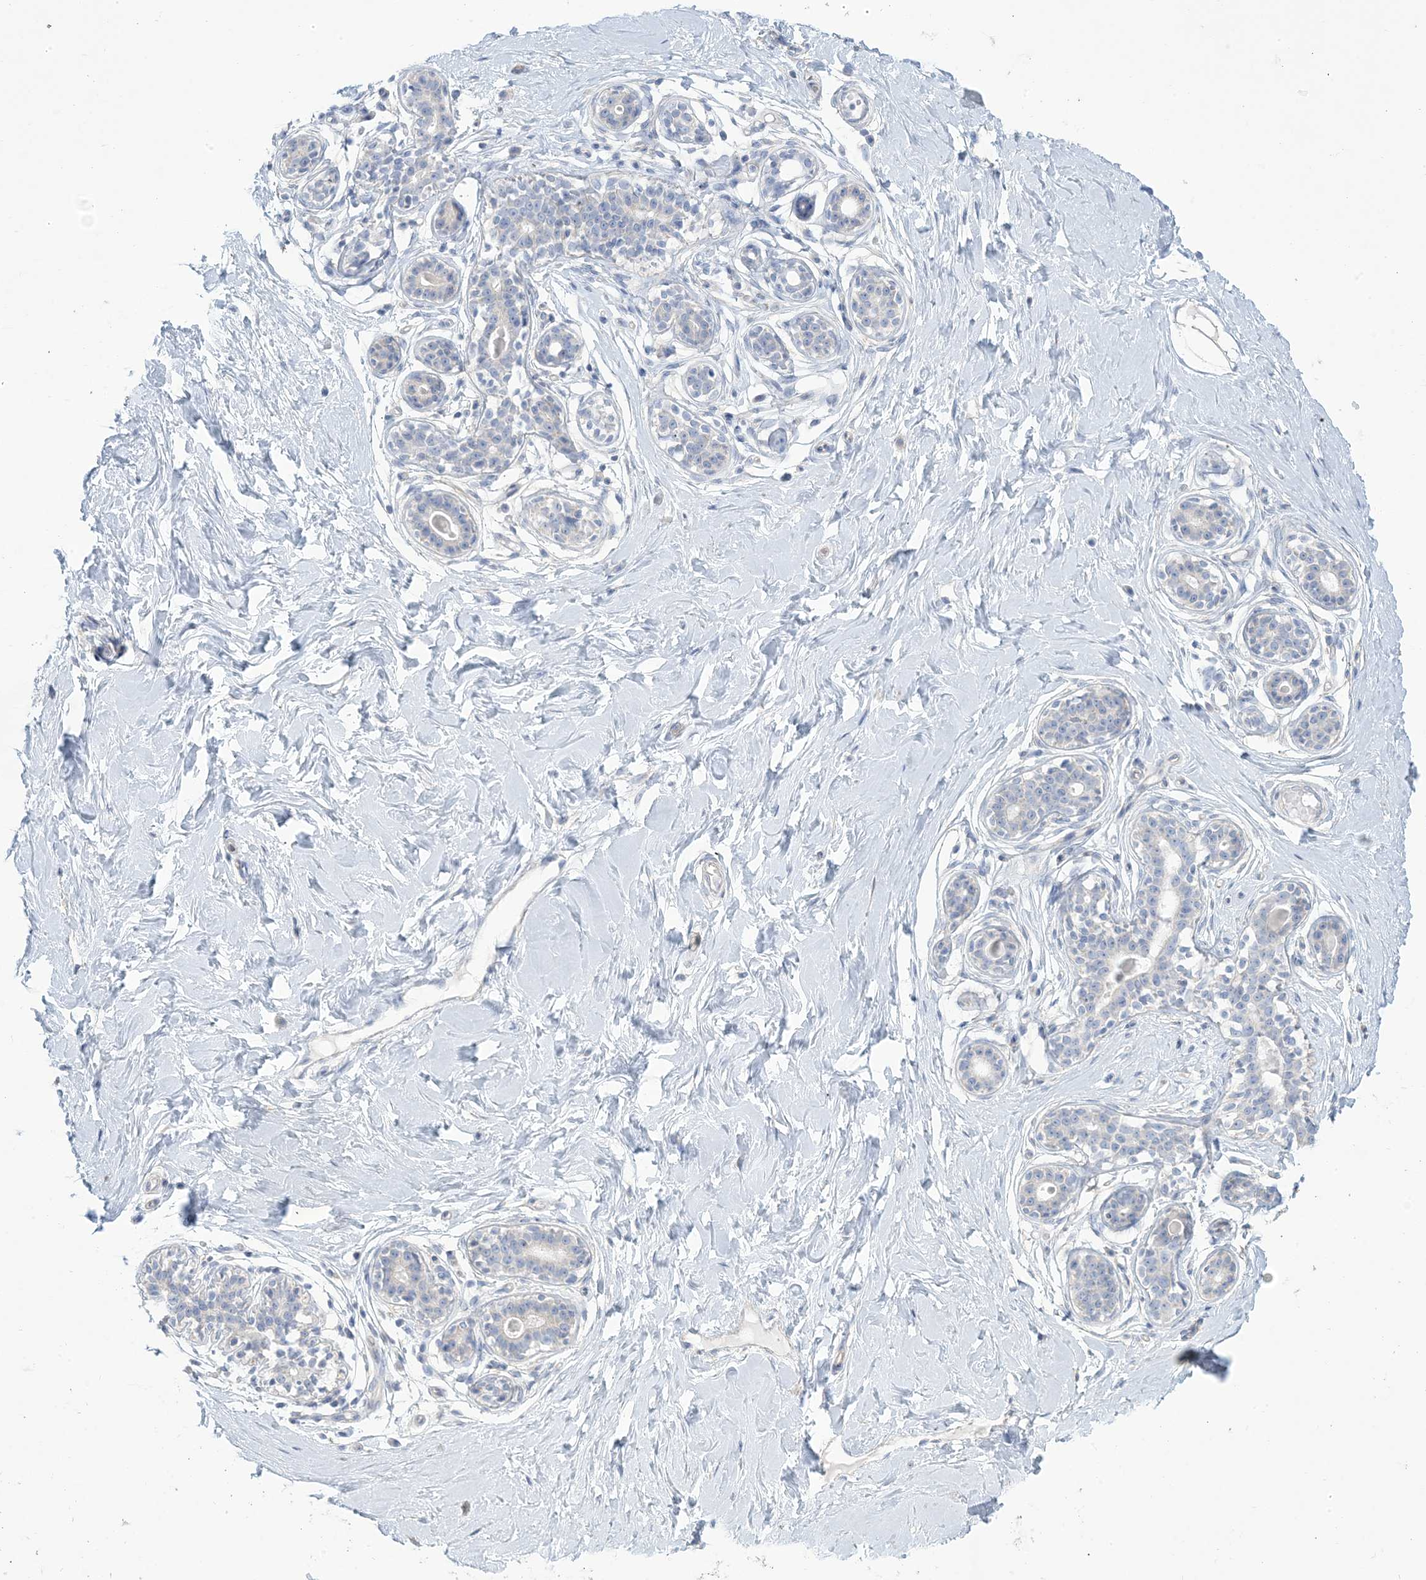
{"staining": {"intensity": "negative", "quantity": "none", "location": "none"}, "tissue": "breast", "cell_type": "Adipocytes", "image_type": "normal", "snomed": [{"axis": "morphology", "description": "Normal tissue, NOS"}, {"axis": "morphology", "description": "Adenoma, NOS"}, {"axis": "topography", "description": "Breast"}], "caption": "The photomicrograph exhibits no staining of adipocytes in normal breast.", "gene": "MTHFD2L", "patient": {"sex": "female", "age": 23}}